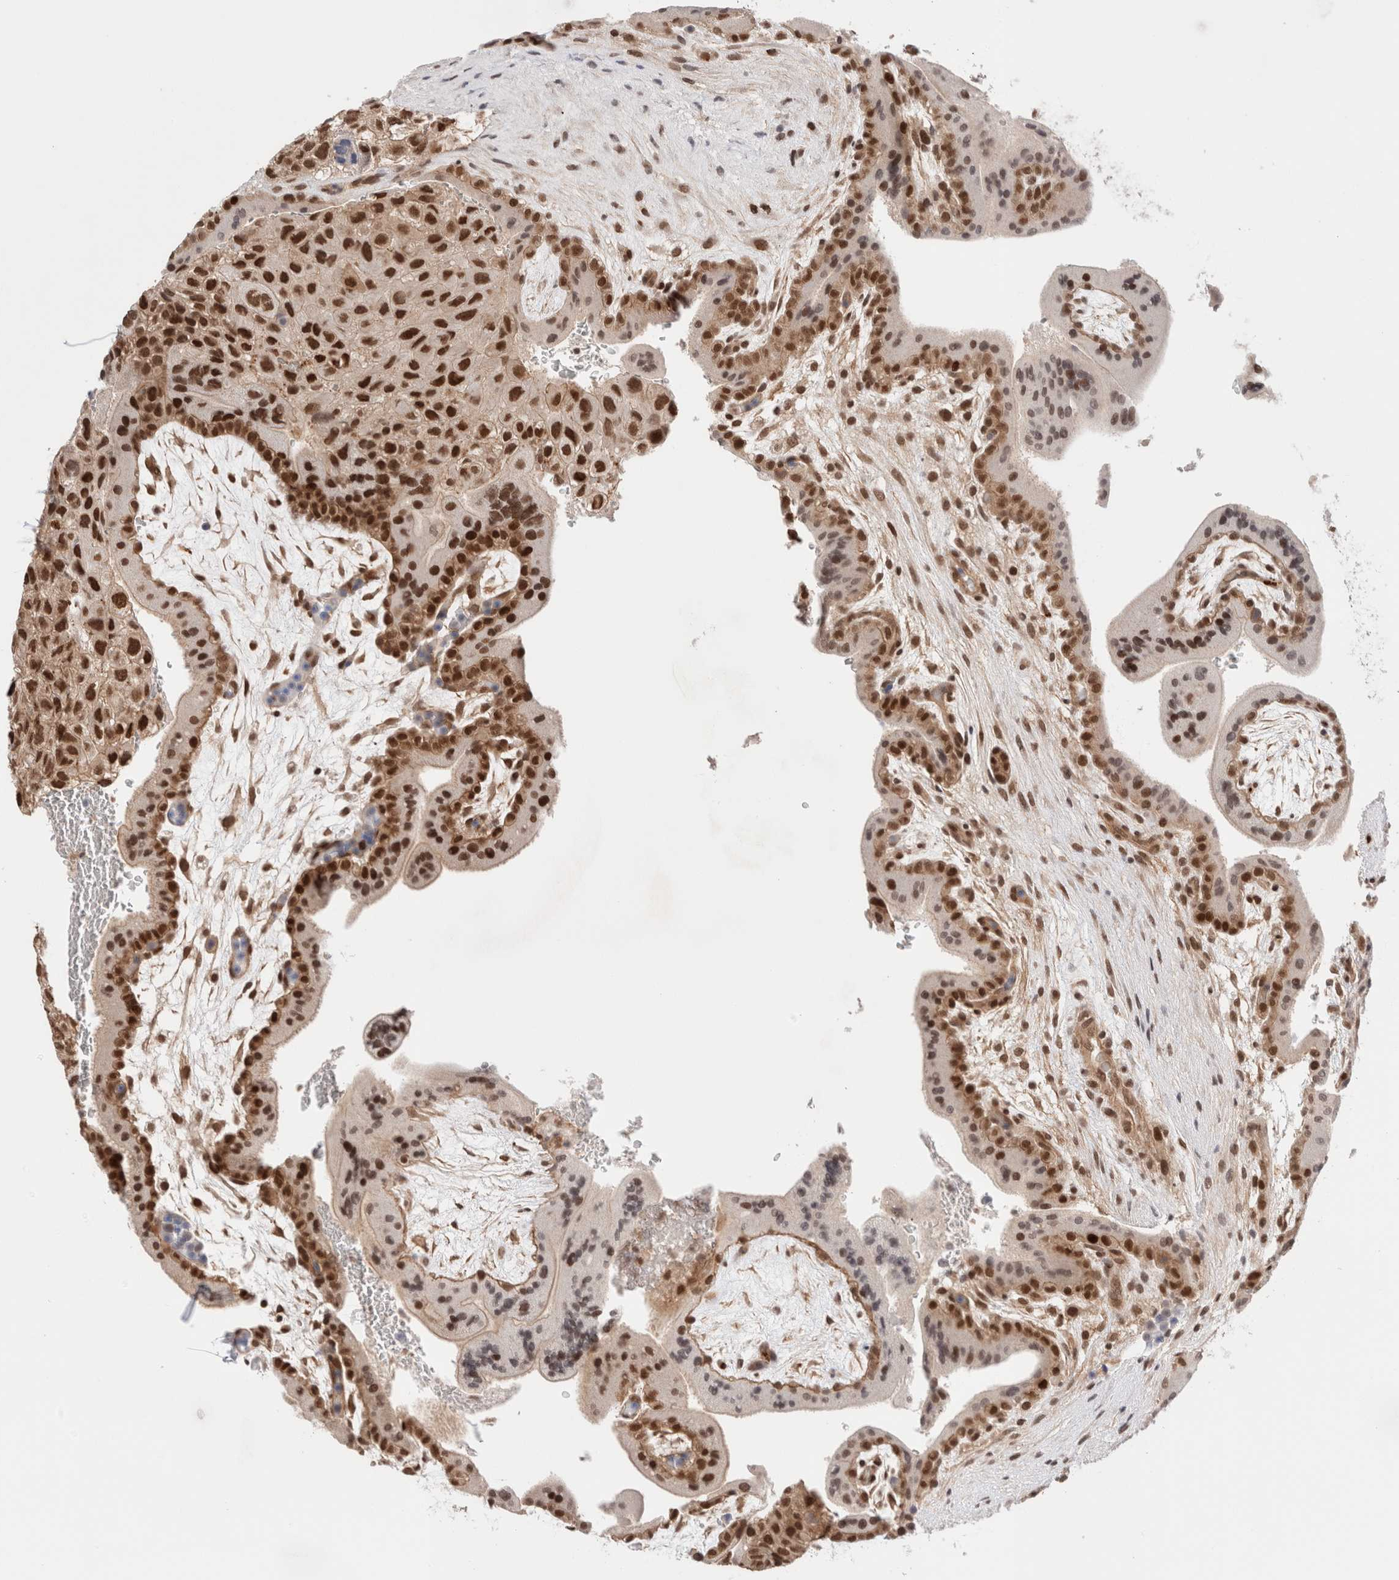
{"staining": {"intensity": "moderate", "quantity": ">75%", "location": "nuclear"}, "tissue": "placenta", "cell_type": "Decidual cells", "image_type": "normal", "snomed": [{"axis": "morphology", "description": "Normal tissue, NOS"}, {"axis": "topography", "description": "Placenta"}], "caption": "Brown immunohistochemical staining in unremarkable placenta exhibits moderate nuclear staining in about >75% of decidual cells.", "gene": "GATAD2A", "patient": {"sex": "female", "age": 35}}